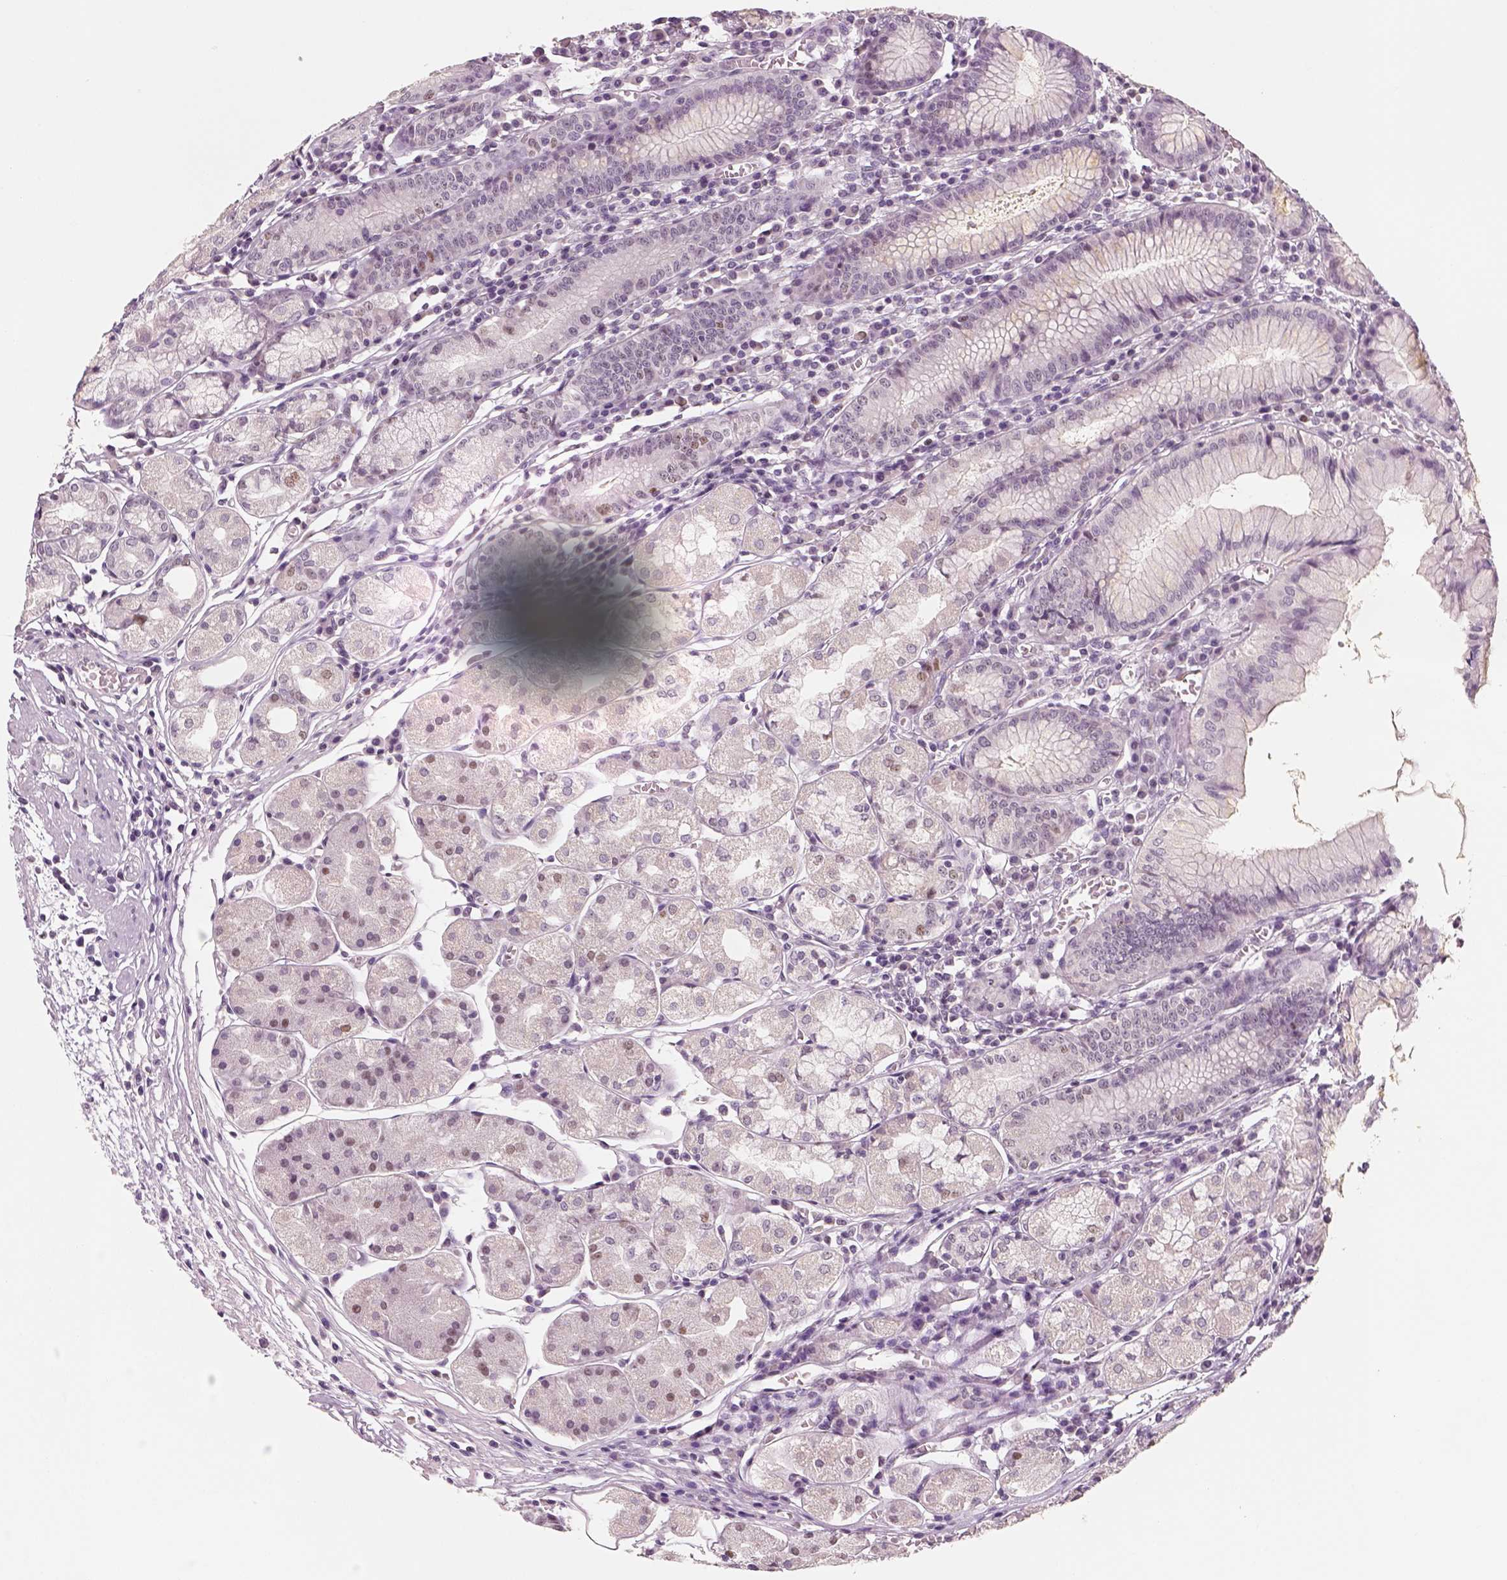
{"staining": {"intensity": "negative", "quantity": "none", "location": "none"}, "tissue": "stomach", "cell_type": "Glandular cells", "image_type": "normal", "snomed": [{"axis": "morphology", "description": "Normal tissue, NOS"}, {"axis": "topography", "description": "Stomach"}], "caption": "High power microscopy image of an IHC image of unremarkable stomach, revealing no significant positivity in glandular cells.", "gene": "TP53", "patient": {"sex": "male", "age": 55}}